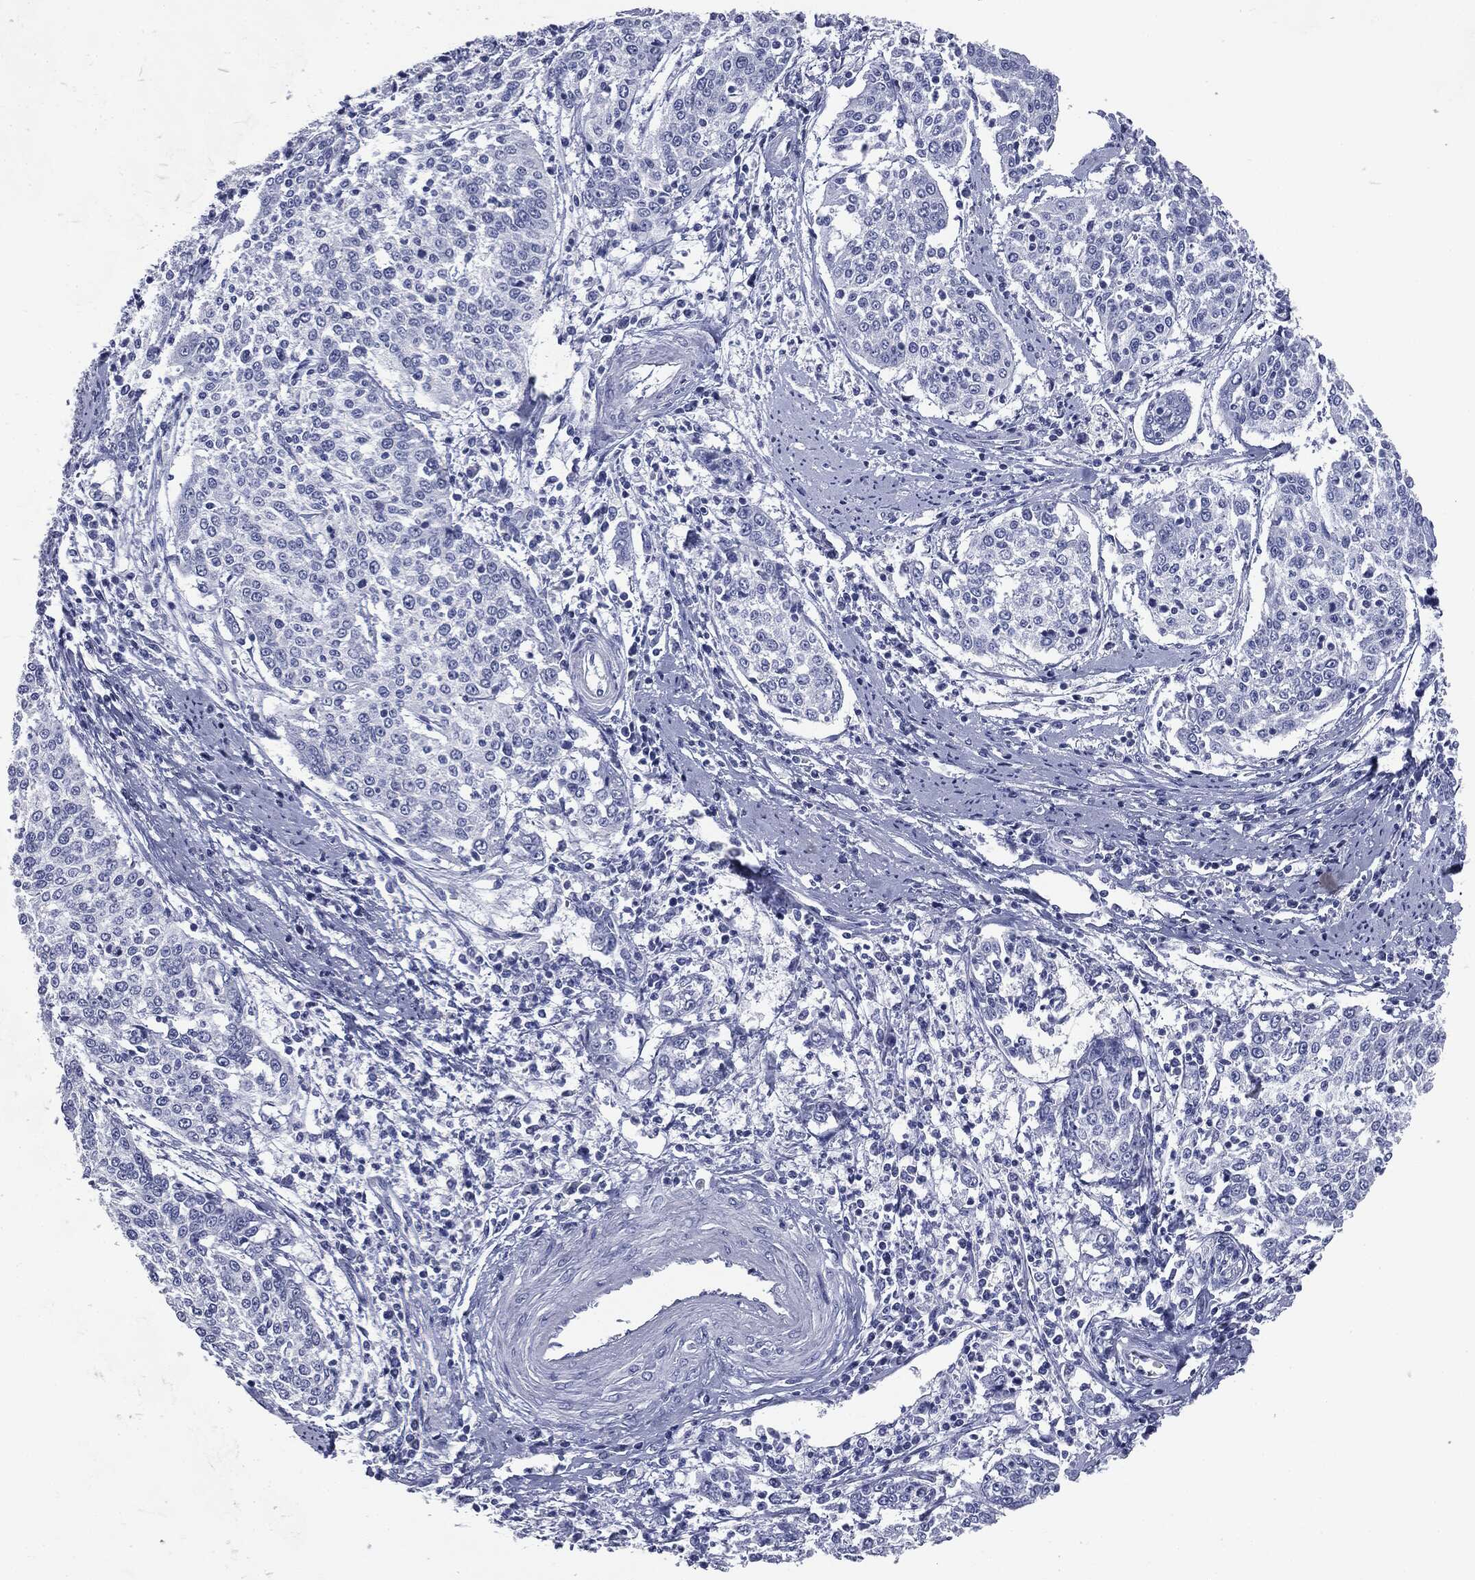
{"staining": {"intensity": "negative", "quantity": "none", "location": "none"}, "tissue": "cervical cancer", "cell_type": "Tumor cells", "image_type": "cancer", "snomed": [{"axis": "morphology", "description": "Squamous cell carcinoma, NOS"}, {"axis": "topography", "description": "Cervix"}], "caption": "Tumor cells show no significant protein positivity in squamous cell carcinoma (cervical).", "gene": "ATP2A1", "patient": {"sex": "female", "age": 41}}